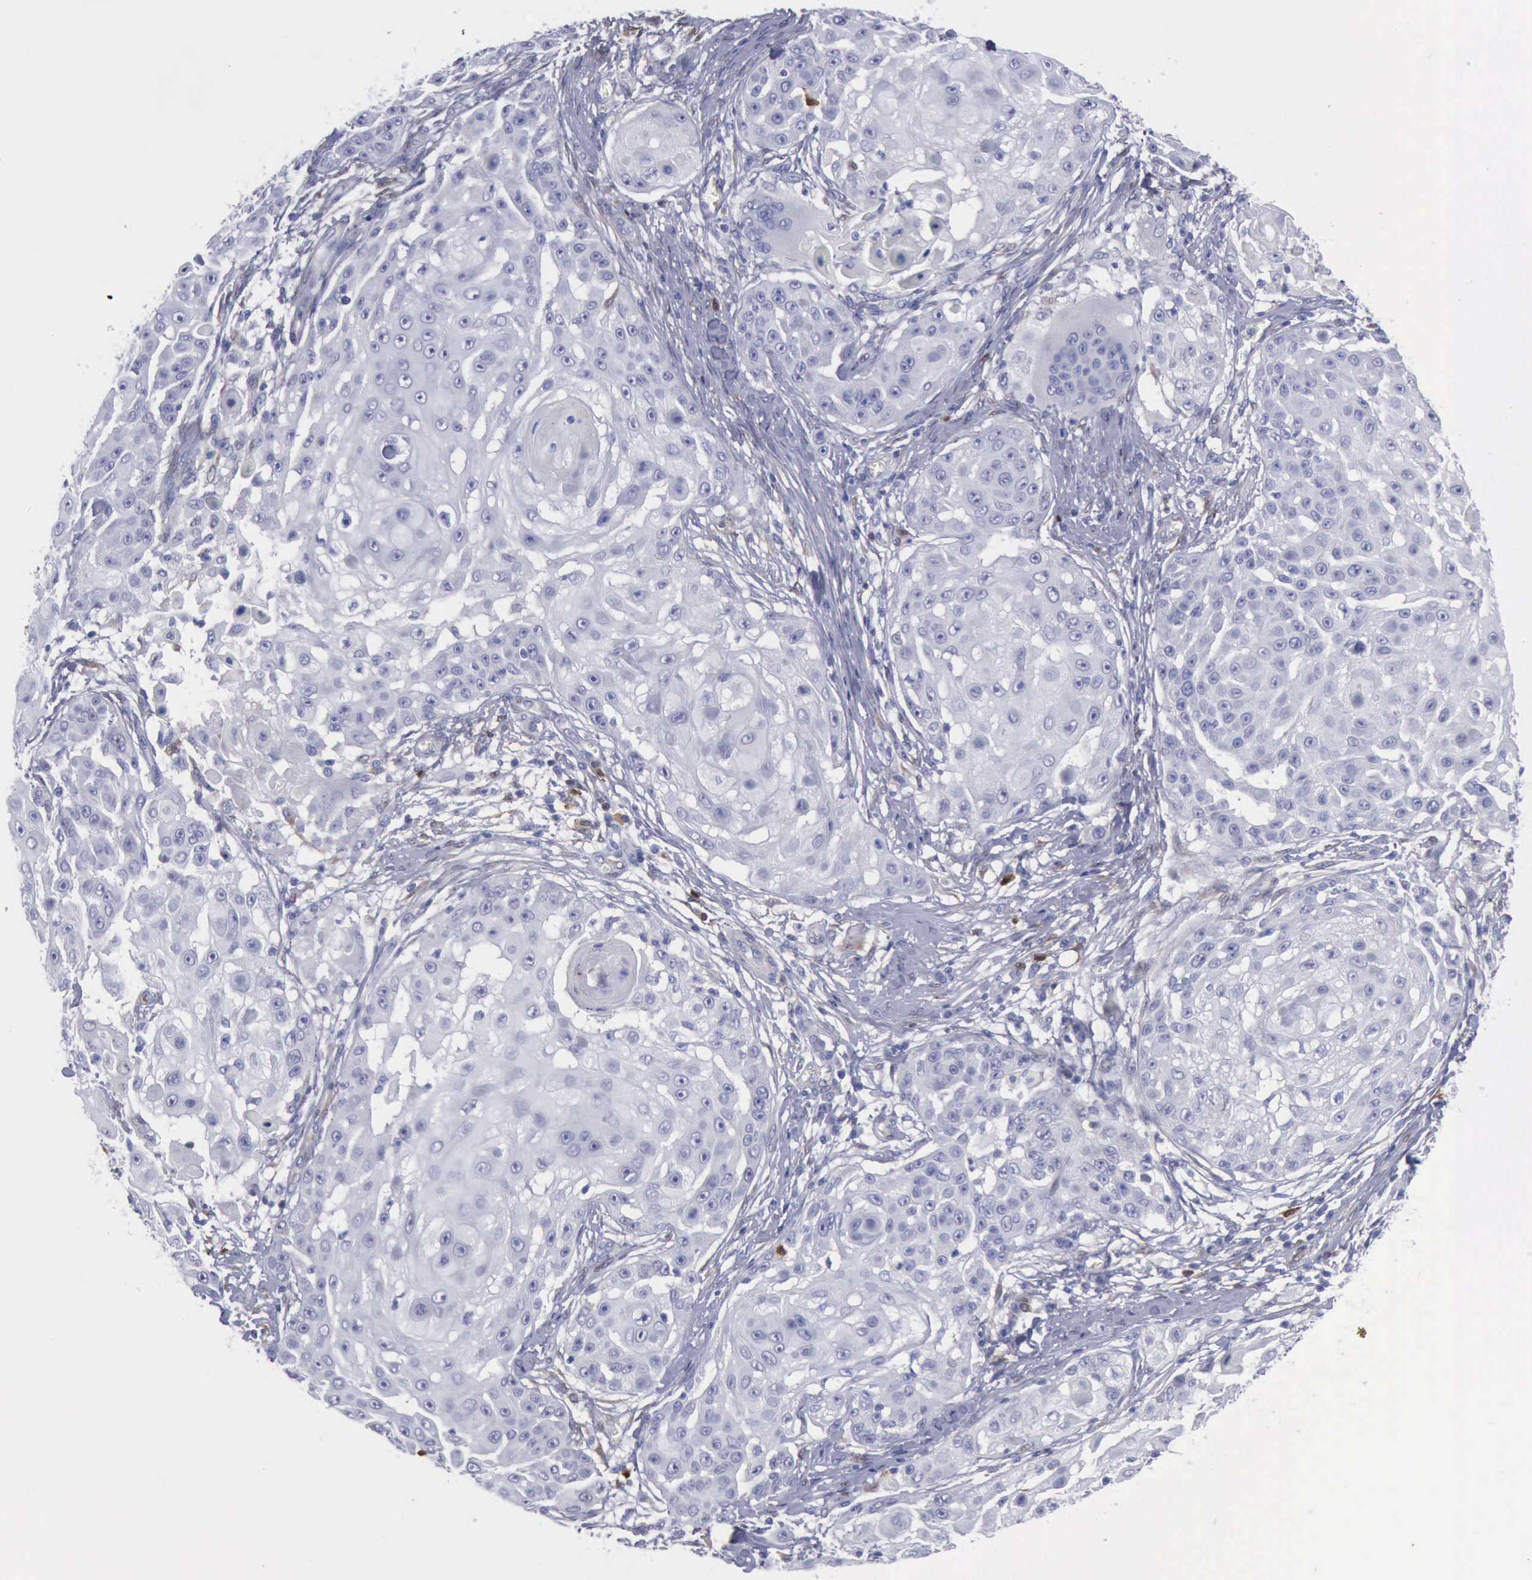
{"staining": {"intensity": "negative", "quantity": "none", "location": "none"}, "tissue": "skin cancer", "cell_type": "Tumor cells", "image_type": "cancer", "snomed": [{"axis": "morphology", "description": "Squamous cell carcinoma, NOS"}, {"axis": "topography", "description": "Skin"}], "caption": "IHC image of skin squamous cell carcinoma stained for a protein (brown), which demonstrates no staining in tumor cells.", "gene": "FHL1", "patient": {"sex": "female", "age": 57}}